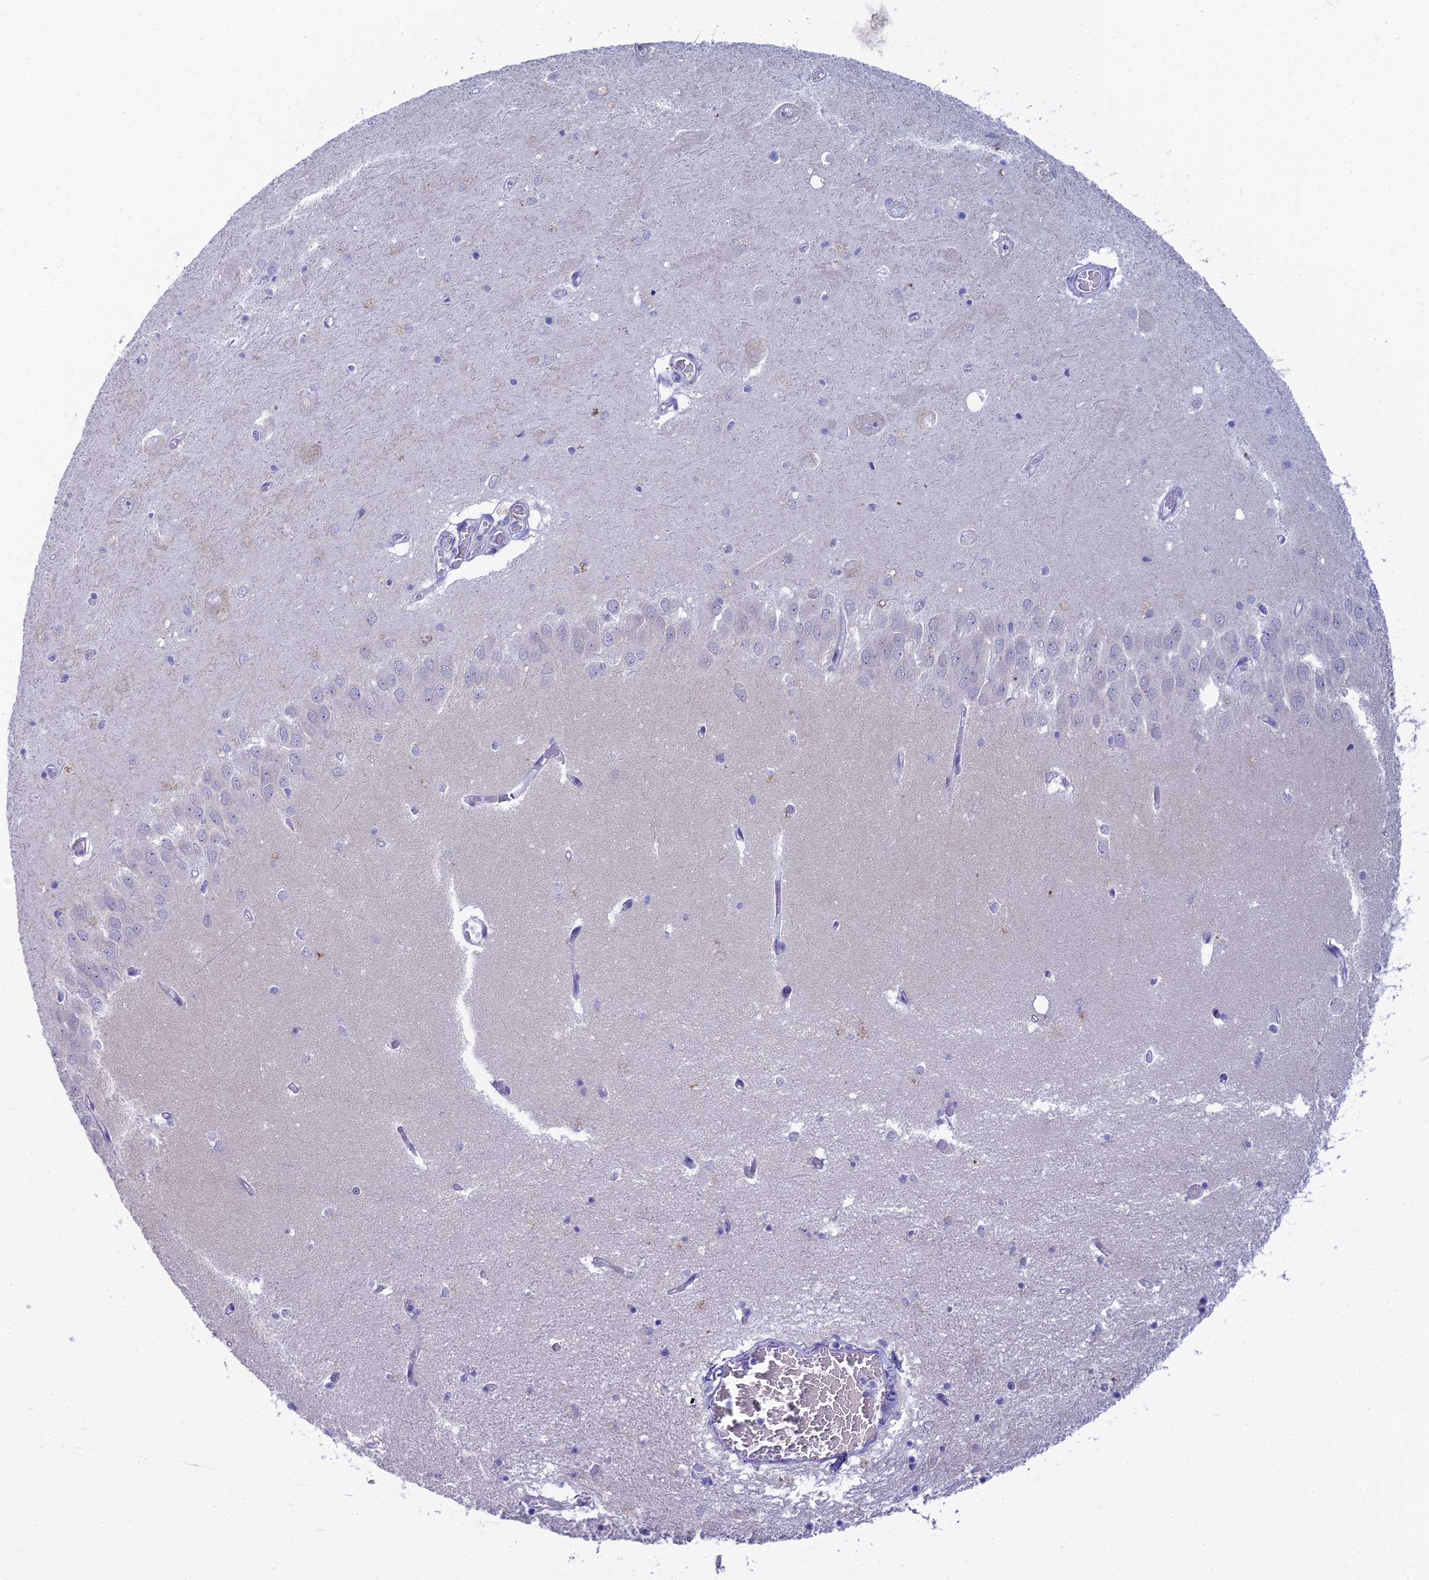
{"staining": {"intensity": "negative", "quantity": "none", "location": "none"}, "tissue": "hippocampus", "cell_type": "Glial cells", "image_type": "normal", "snomed": [{"axis": "morphology", "description": "Normal tissue, NOS"}, {"axis": "topography", "description": "Hippocampus"}], "caption": "DAB (3,3'-diaminobenzidine) immunohistochemical staining of normal hippocampus demonstrates no significant positivity in glial cells.", "gene": "ENSG00000285920", "patient": {"sex": "male", "age": 70}}